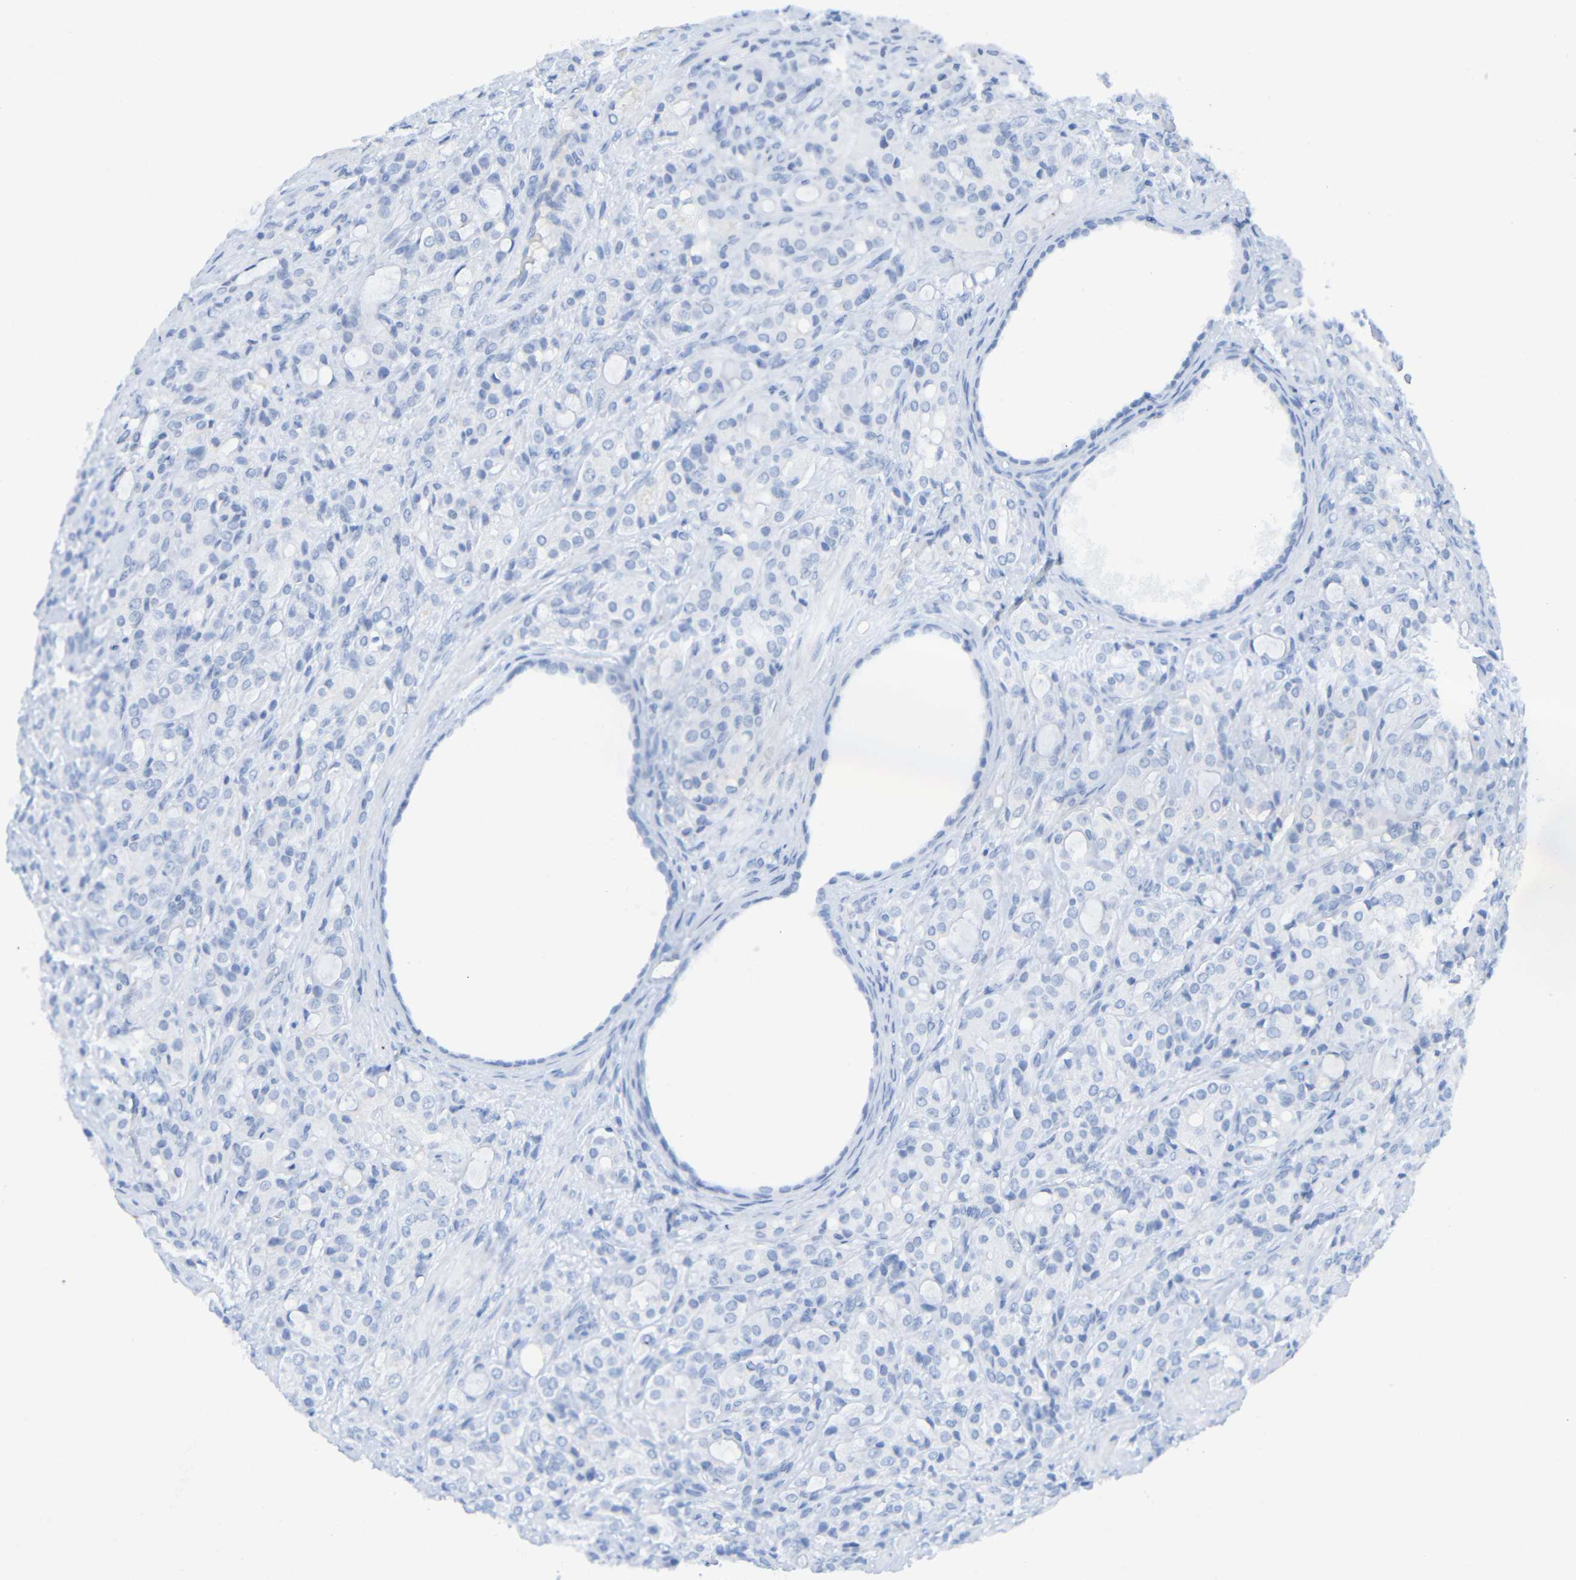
{"staining": {"intensity": "negative", "quantity": "none", "location": "none"}, "tissue": "prostate cancer", "cell_type": "Tumor cells", "image_type": "cancer", "snomed": [{"axis": "morphology", "description": "Adenocarcinoma, High grade"}, {"axis": "topography", "description": "Prostate"}], "caption": "DAB (3,3'-diaminobenzidine) immunohistochemical staining of human prostate cancer (adenocarcinoma (high-grade)) displays no significant expression in tumor cells.", "gene": "IL10", "patient": {"sex": "male", "age": 72}}